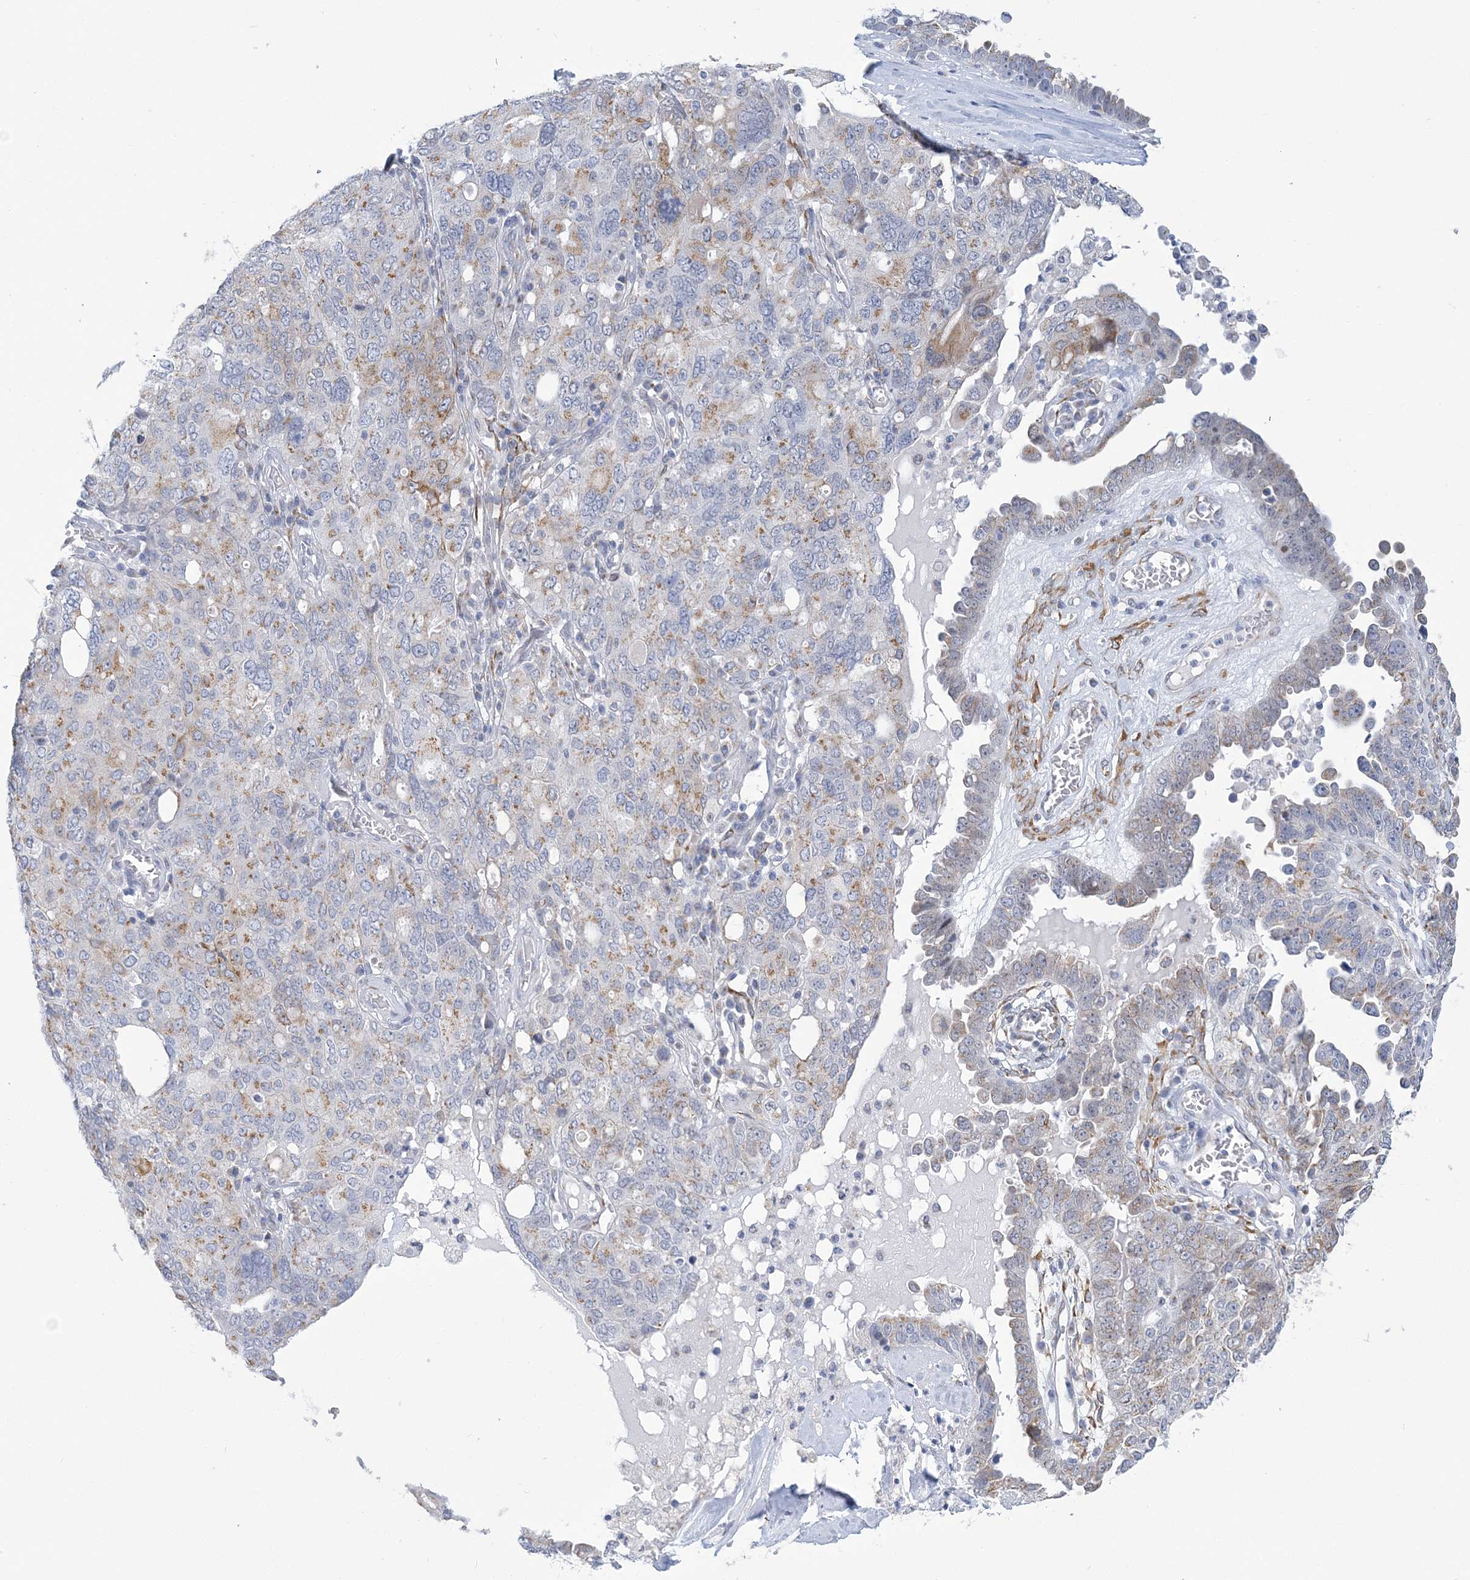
{"staining": {"intensity": "weak", "quantity": "25%-75%", "location": "cytoplasmic/membranous"}, "tissue": "ovarian cancer", "cell_type": "Tumor cells", "image_type": "cancer", "snomed": [{"axis": "morphology", "description": "Carcinoma, endometroid"}, {"axis": "topography", "description": "Ovary"}], "caption": "High-power microscopy captured an immunohistochemistry (IHC) image of ovarian cancer (endometroid carcinoma), revealing weak cytoplasmic/membranous staining in approximately 25%-75% of tumor cells.", "gene": "PLEKHG4B", "patient": {"sex": "female", "age": 62}}